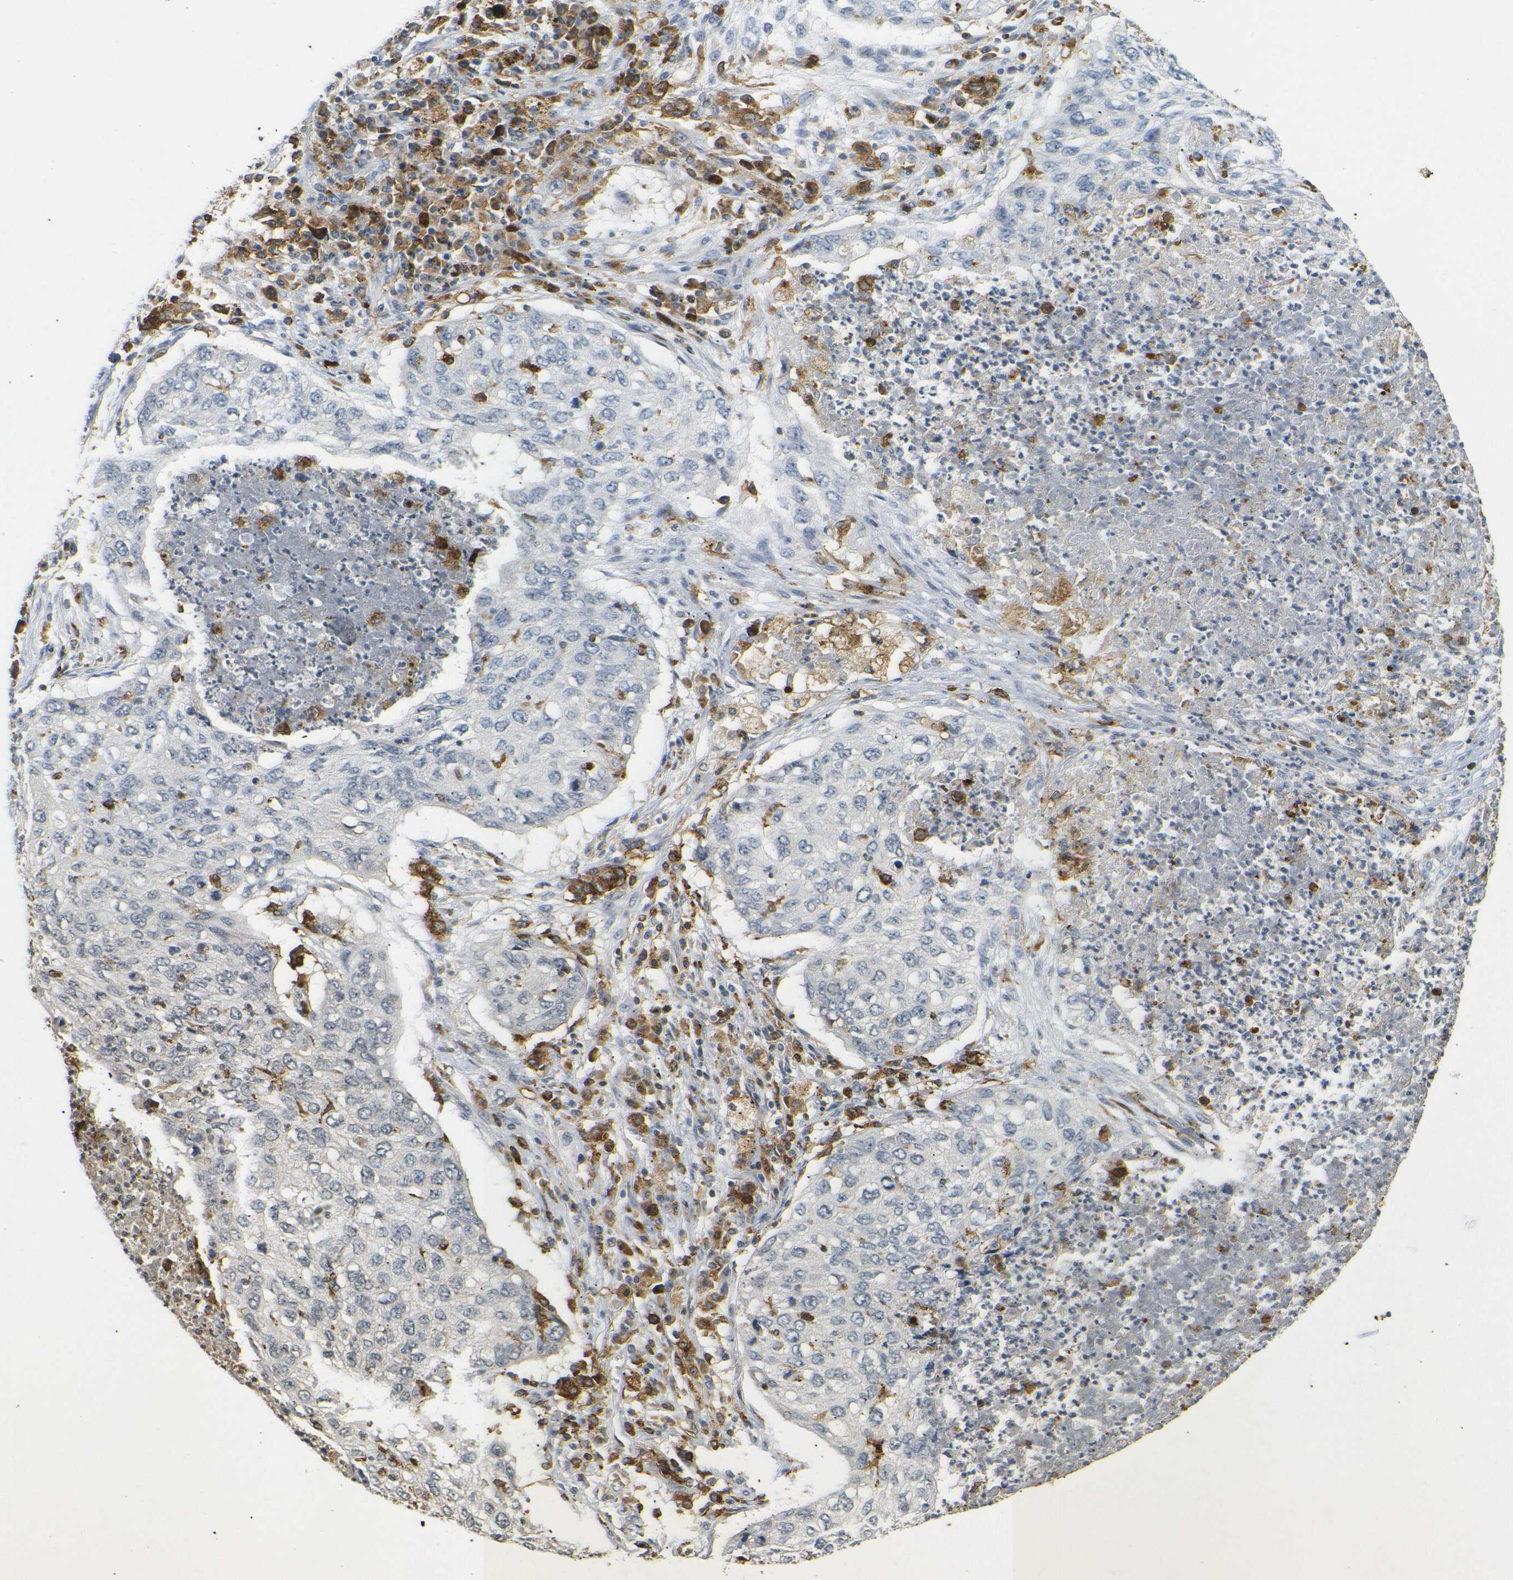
{"staining": {"intensity": "negative", "quantity": "none", "location": "none"}, "tissue": "lung cancer", "cell_type": "Tumor cells", "image_type": "cancer", "snomed": [{"axis": "morphology", "description": "Squamous cell carcinoma, NOS"}, {"axis": "topography", "description": "Lung"}], "caption": "High power microscopy image of an immunohistochemistry (IHC) photomicrograph of lung squamous cell carcinoma, revealing no significant positivity in tumor cells.", "gene": "HLA-DQB1", "patient": {"sex": "female", "age": 63}}